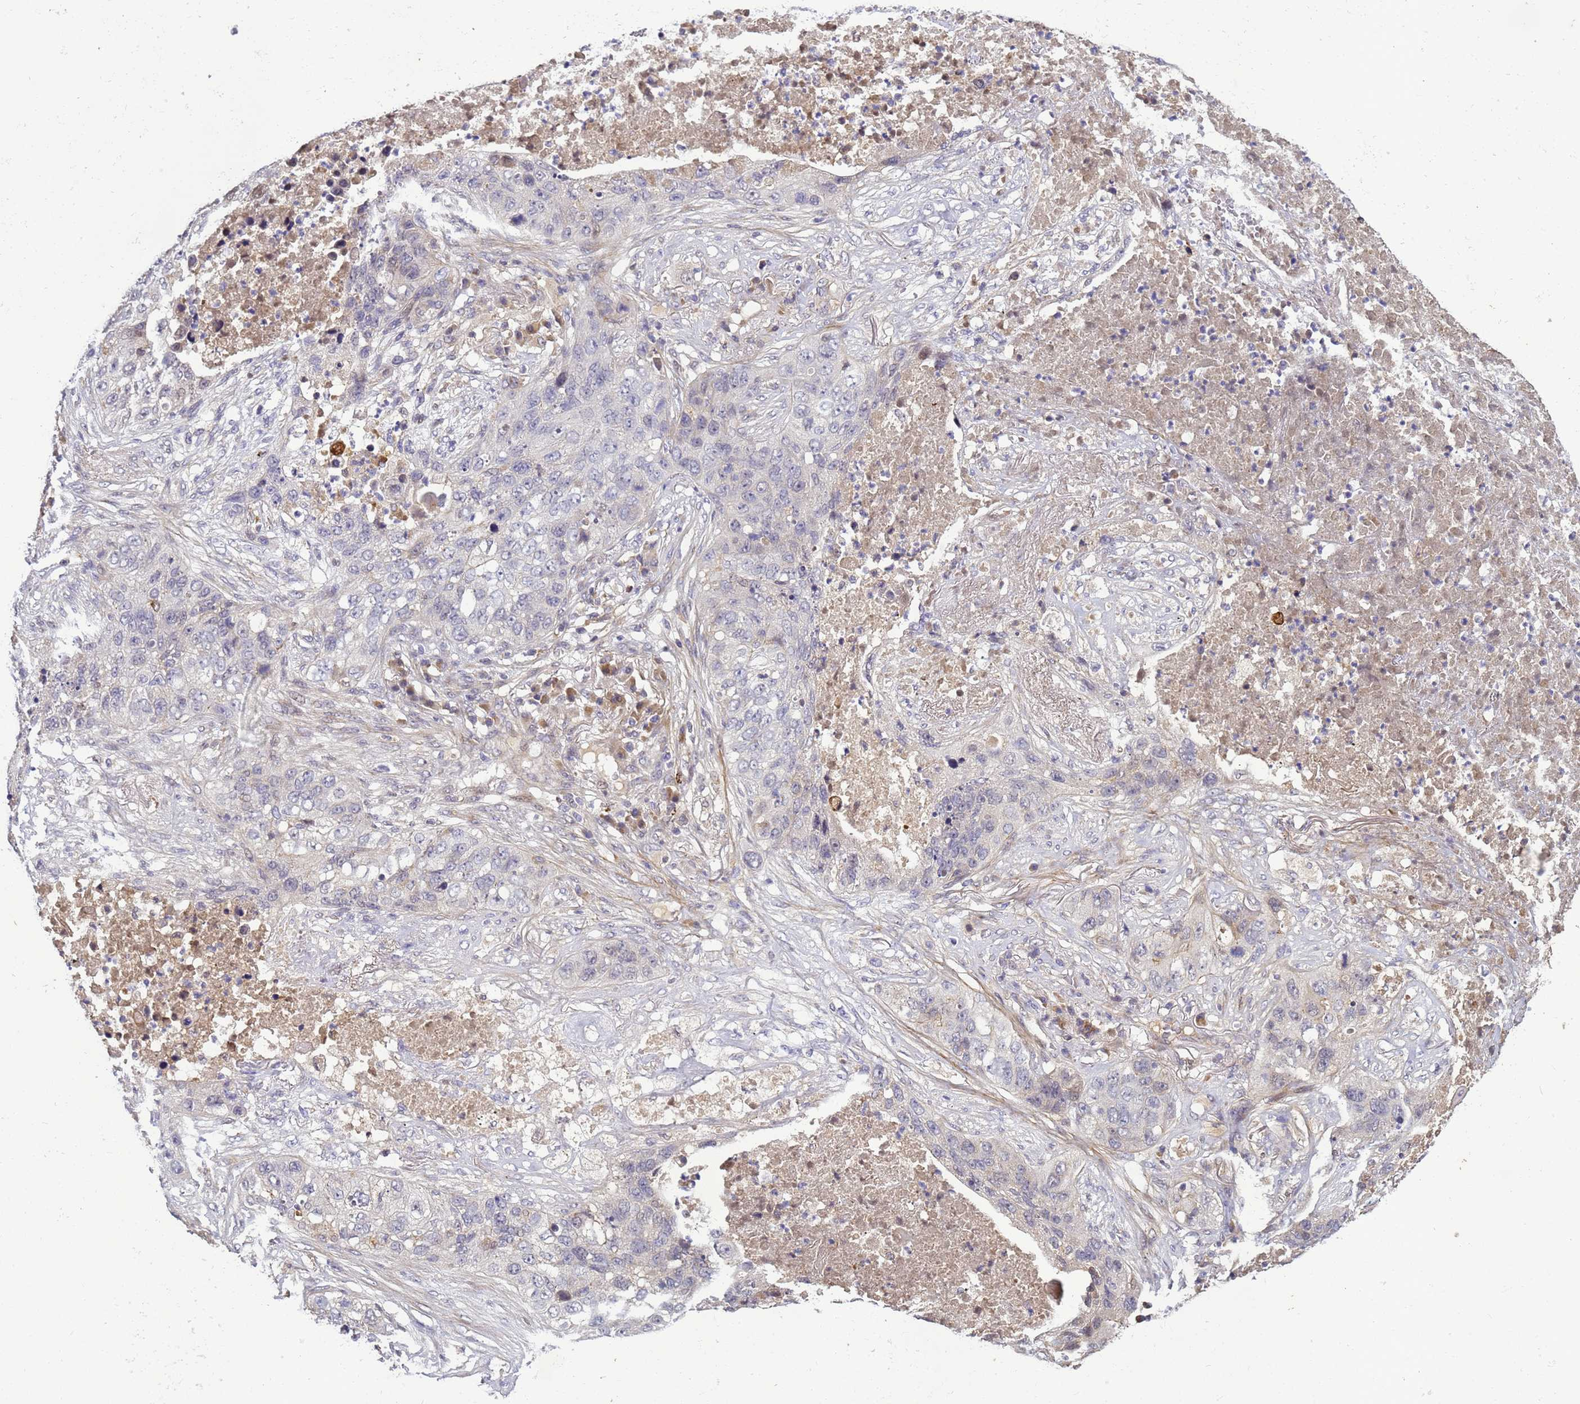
{"staining": {"intensity": "negative", "quantity": "none", "location": "none"}, "tissue": "lung cancer", "cell_type": "Tumor cells", "image_type": "cancer", "snomed": [{"axis": "morphology", "description": "Squamous cell carcinoma, NOS"}, {"axis": "topography", "description": "Lung"}], "caption": "Lung squamous cell carcinoma was stained to show a protein in brown. There is no significant staining in tumor cells. Nuclei are stained in blue.", "gene": "TMEM74B", "patient": {"sex": "female", "age": 63}}